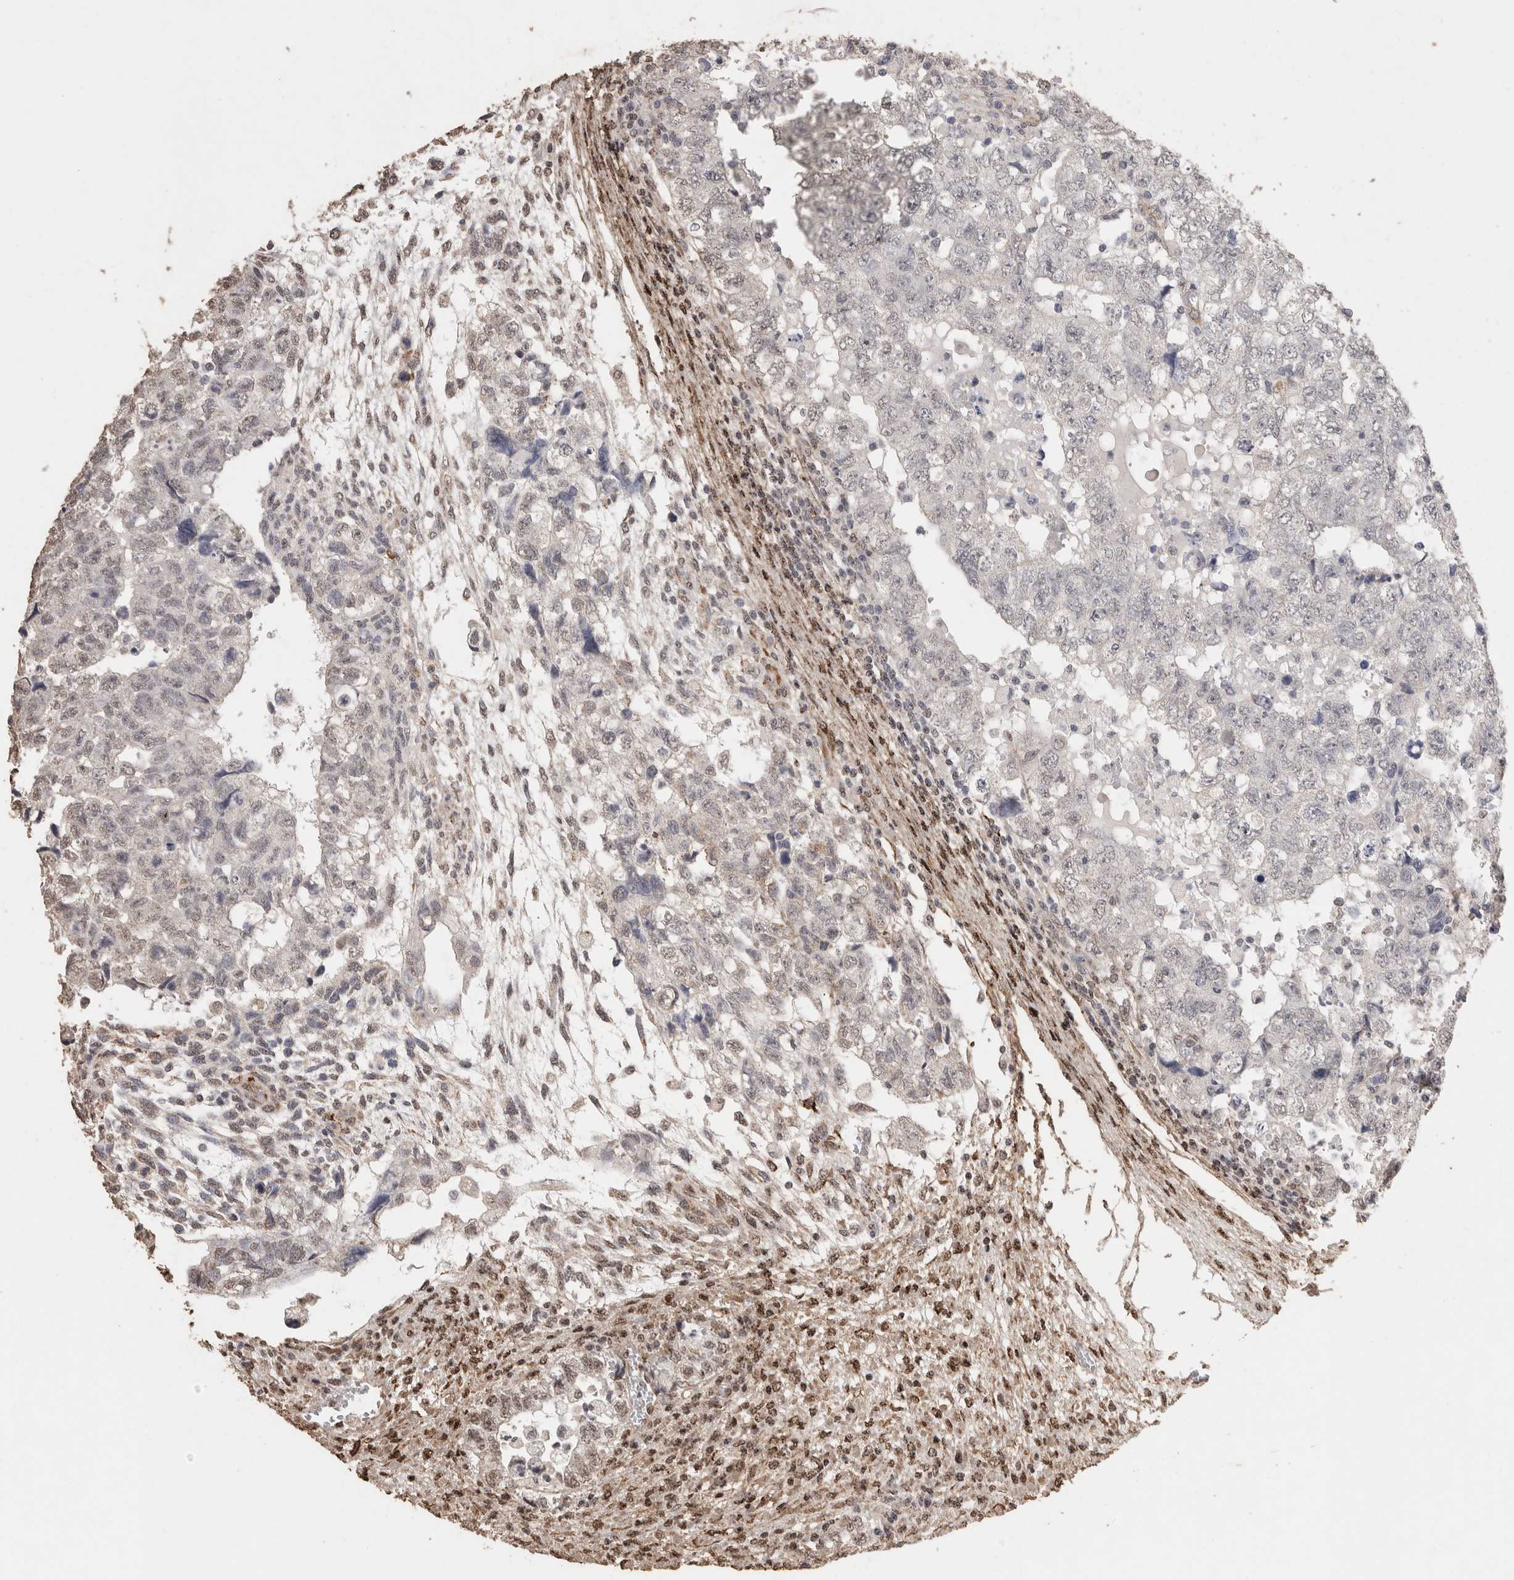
{"staining": {"intensity": "negative", "quantity": "none", "location": "none"}, "tissue": "testis cancer", "cell_type": "Tumor cells", "image_type": "cancer", "snomed": [{"axis": "morphology", "description": "Carcinoma, Embryonal, NOS"}, {"axis": "topography", "description": "Testis"}], "caption": "This is an IHC photomicrograph of testis cancer (embryonal carcinoma). There is no staining in tumor cells.", "gene": "C1QTNF5", "patient": {"sex": "male", "age": 36}}